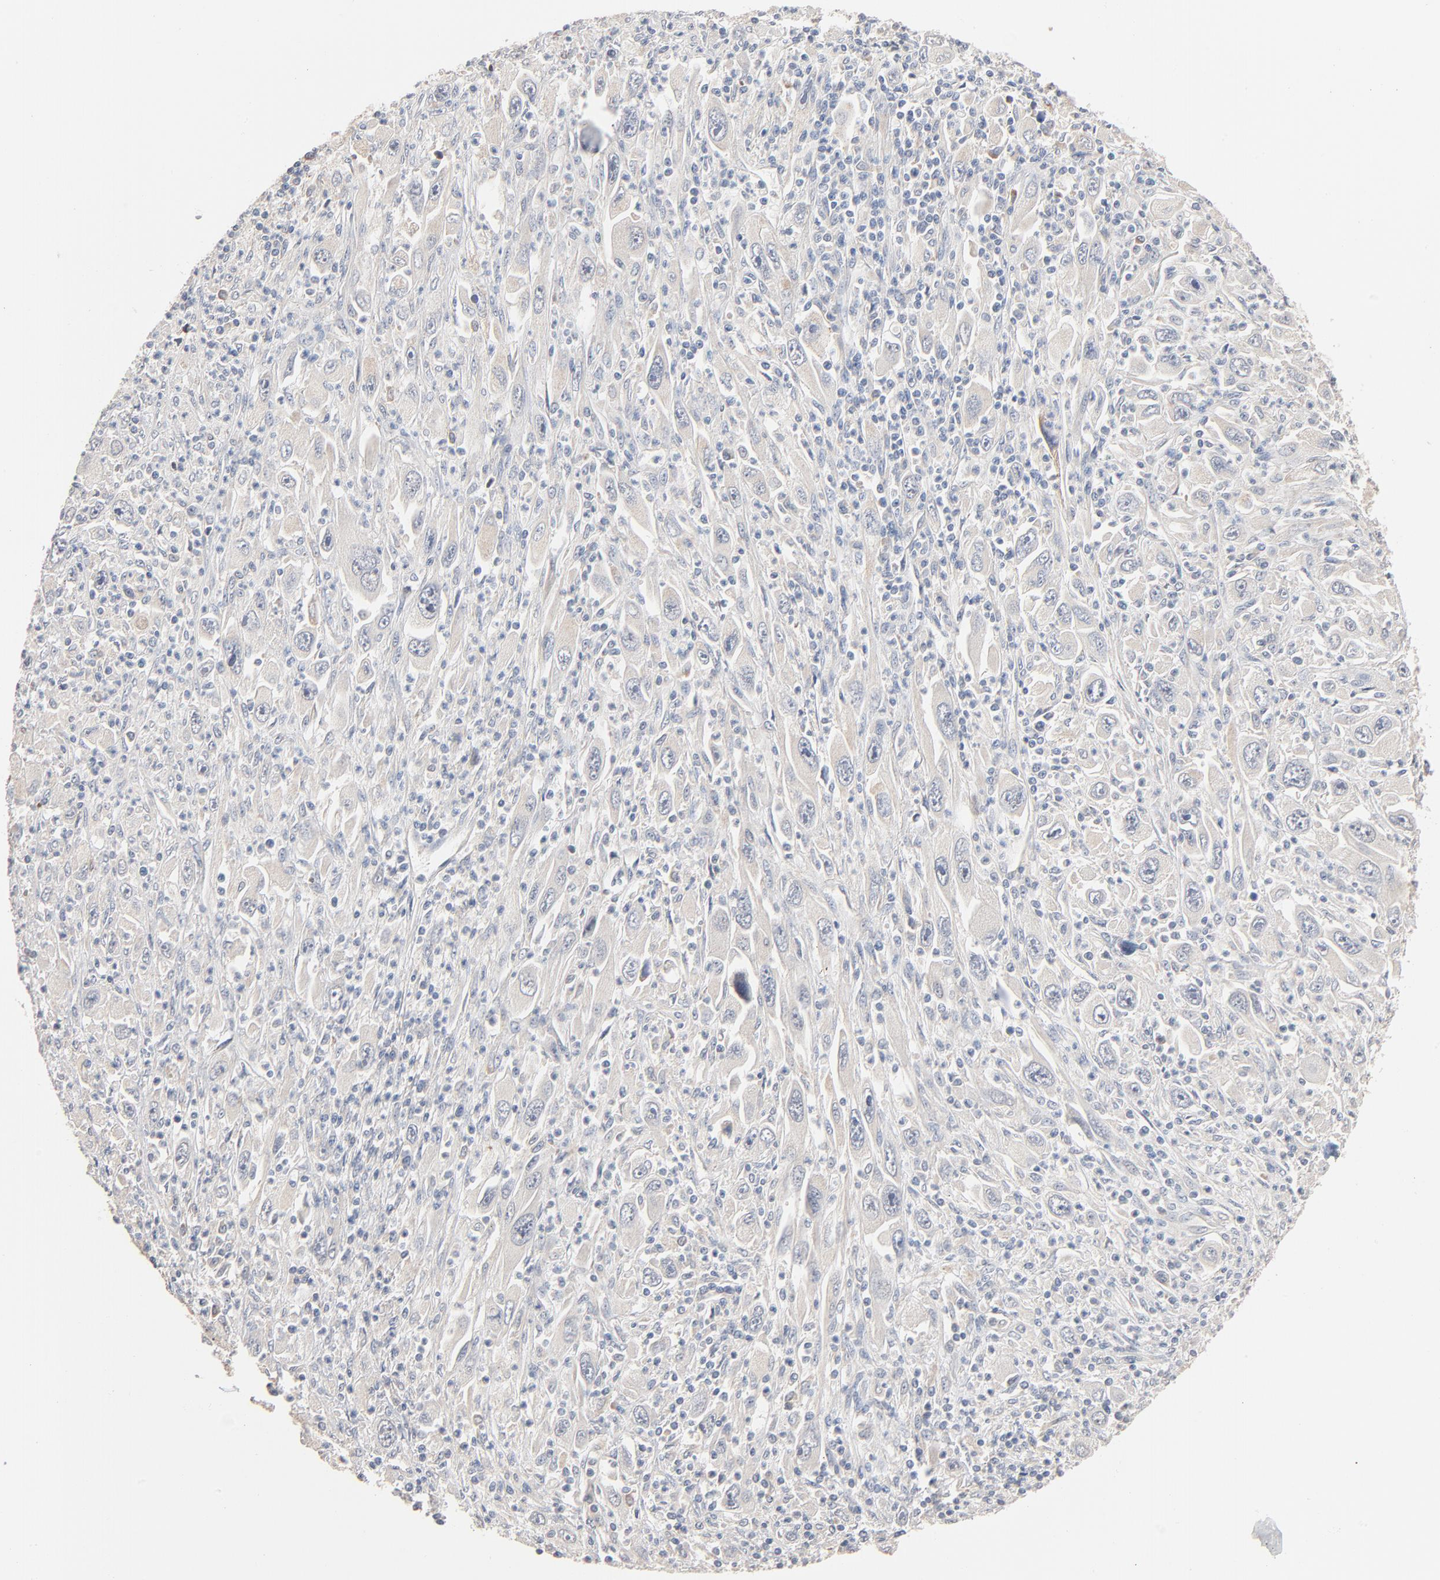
{"staining": {"intensity": "negative", "quantity": "none", "location": "none"}, "tissue": "melanoma", "cell_type": "Tumor cells", "image_type": "cancer", "snomed": [{"axis": "morphology", "description": "Malignant melanoma, Metastatic site"}, {"axis": "topography", "description": "Skin"}], "caption": "Human melanoma stained for a protein using immunohistochemistry (IHC) displays no staining in tumor cells.", "gene": "ZDHHC8", "patient": {"sex": "female", "age": 56}}